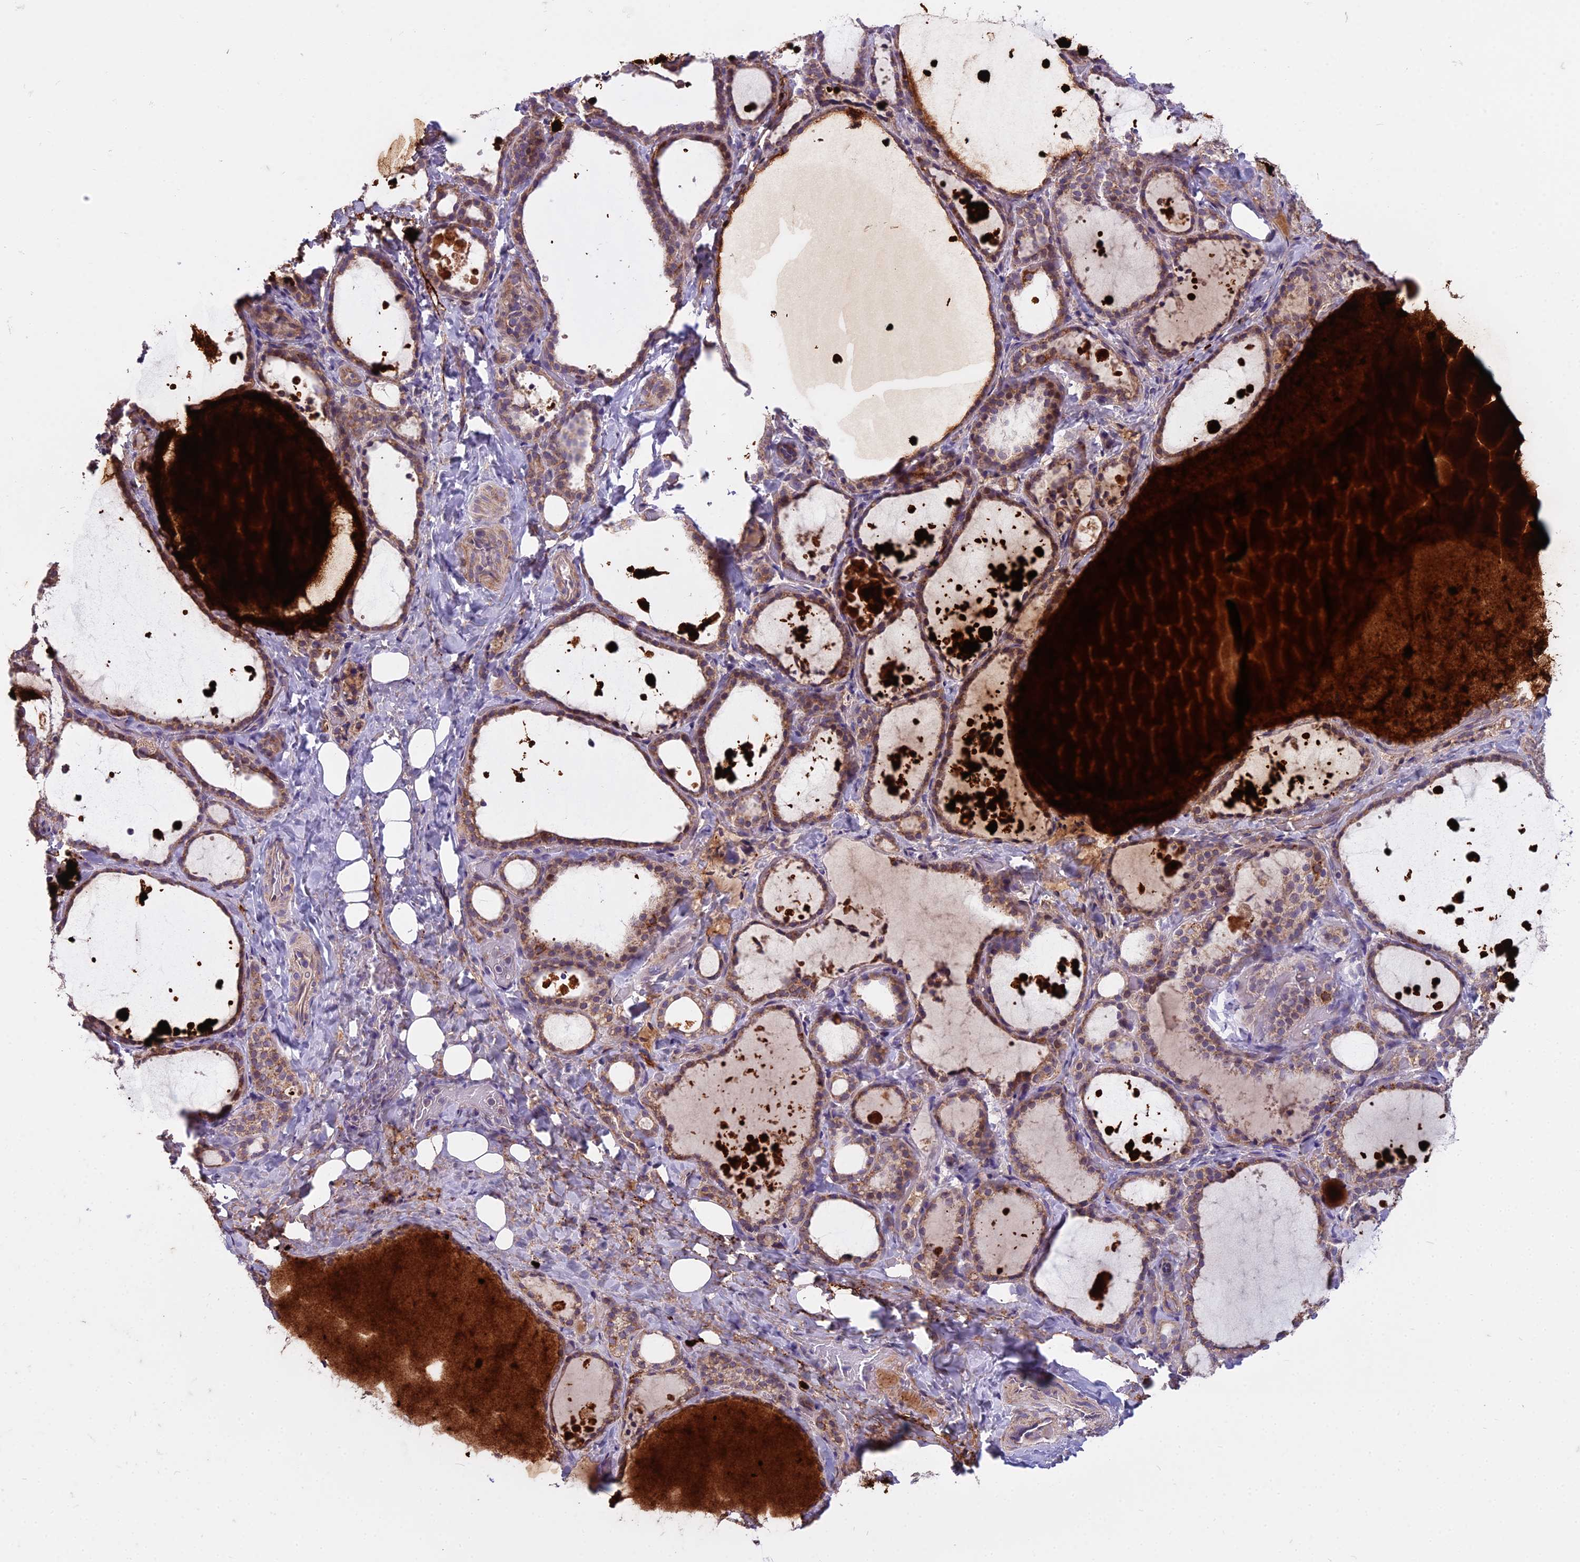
{"staining": {"intensity": "moderate", "quantity": ">75%", "location": "cytoplasmic/membranous"}, "tissue": "thyroid gland", "cell_type": "Glandular cells", "image_type": "normal", "snomed": [{"axis": "morphology", "description": "Normal tissue, NOS"}, {"axis": "topography", "description": "Thyroid gland"}], "caption": "Immunohistochemical staining of unremarkable thyroid gland reveals medium levels of moderate cytoplasmic/membranous expression in approximately >75% of glandular cells.", "gene": "DUS2", "patient": {"sex": "female", "age": 44}}